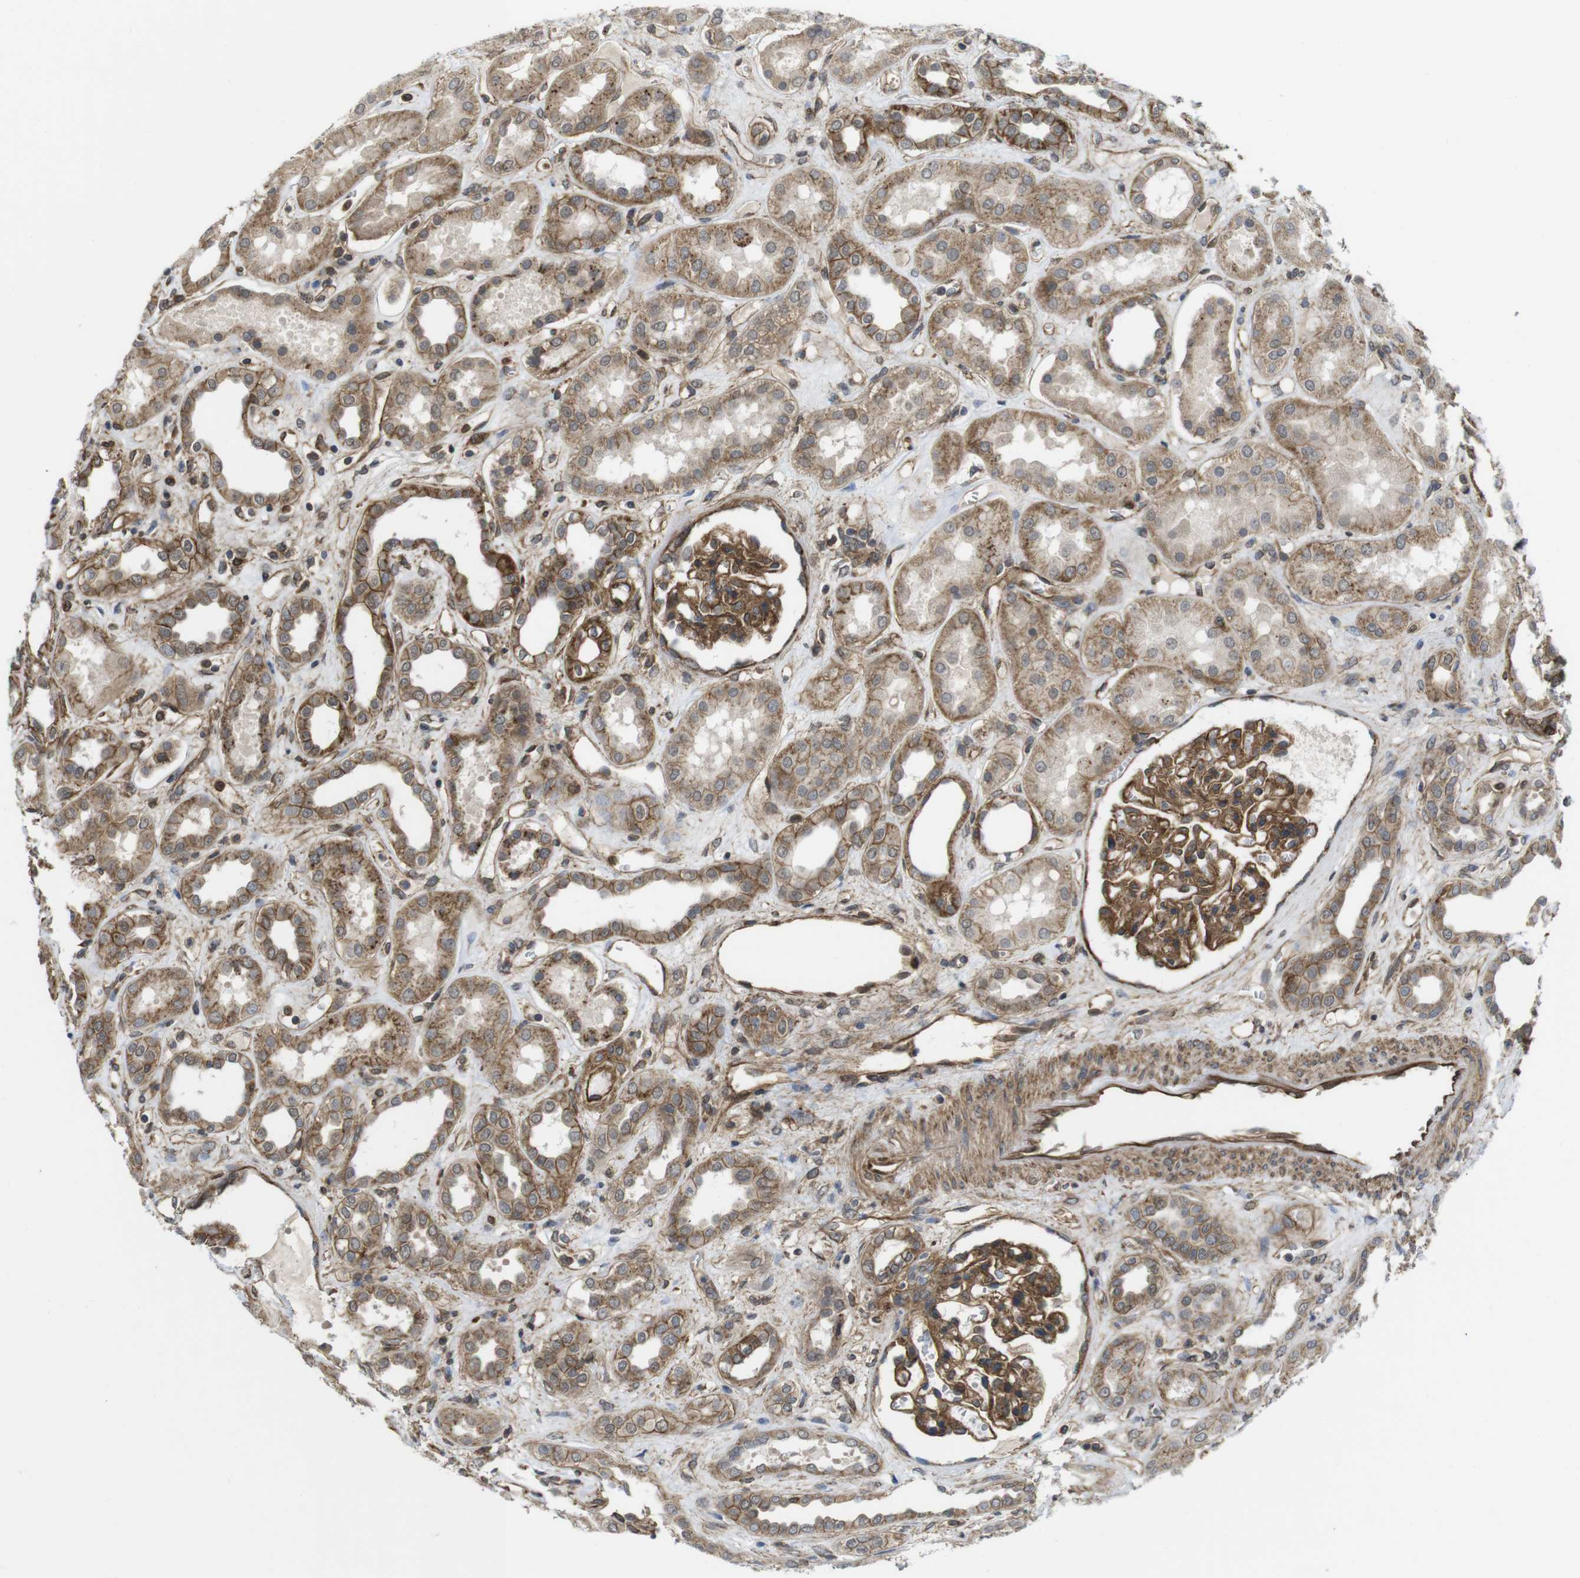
{"staining": {"intensity": "moderate", "quantity": ">75%", "location": "cytoplasmic/membranous"}, "tissue": "kidney", "cell_type": "Cells in glomeruli", "image_type": "normal", "snomed": [{"axis": "morphology", "description": "Normal tissue, NOS"}, {"axis": "topography", "description": "Kidney"}], "caption": "This is a histology image of immunohistochemistry staining of unremarkable kidney, which shows moderate positivity in the cytoplasmic/membranous of cells in glomeruli.", "gene": "ZDHHC5", "patient": {"sex": "male", "age": 59}}